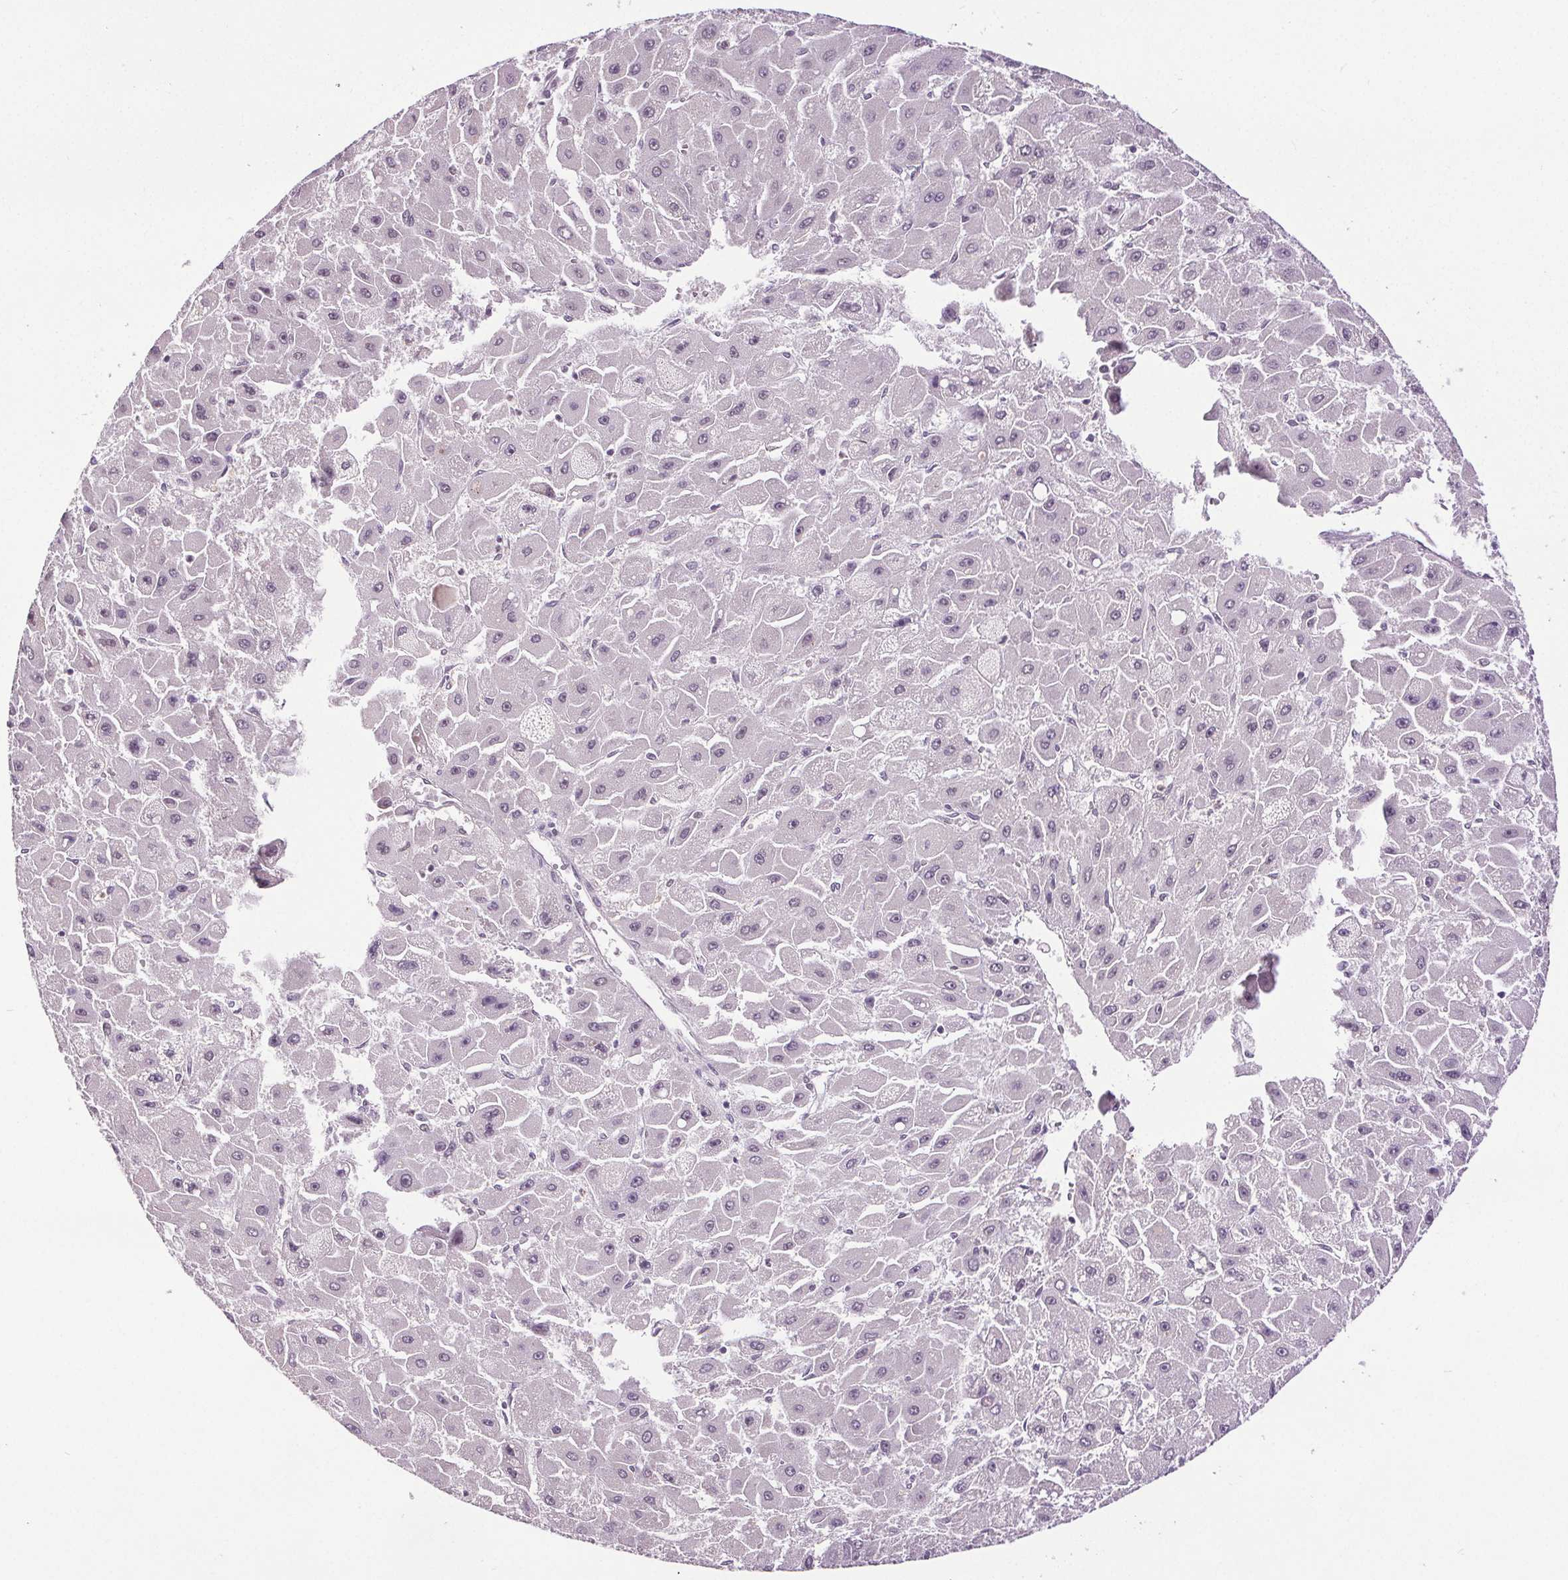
{"staining": {"intensity": "negative", "quantity": "none", "location": "none"}, "tissue": "liver cancer", "cell_type": "Tumor cells", "image_type": "cancer", "snomed": [{"axis": "morphology", "description": "Carcinoma, Hepatocellular, NOS"}, {"axis": "topography", "description": "Liver"}], "caption": "There is no significant staining in tumor cells of liver cancer (hepatocellular carcinoma). (Stains: DAB (3,3'-diaminobenzidine) IHC with hematoxylin counter stain, Microscopy: brightfield microscopy at high magnification).", "gene": "CENPF", "patient": {"sex": "female", "age": 25}}